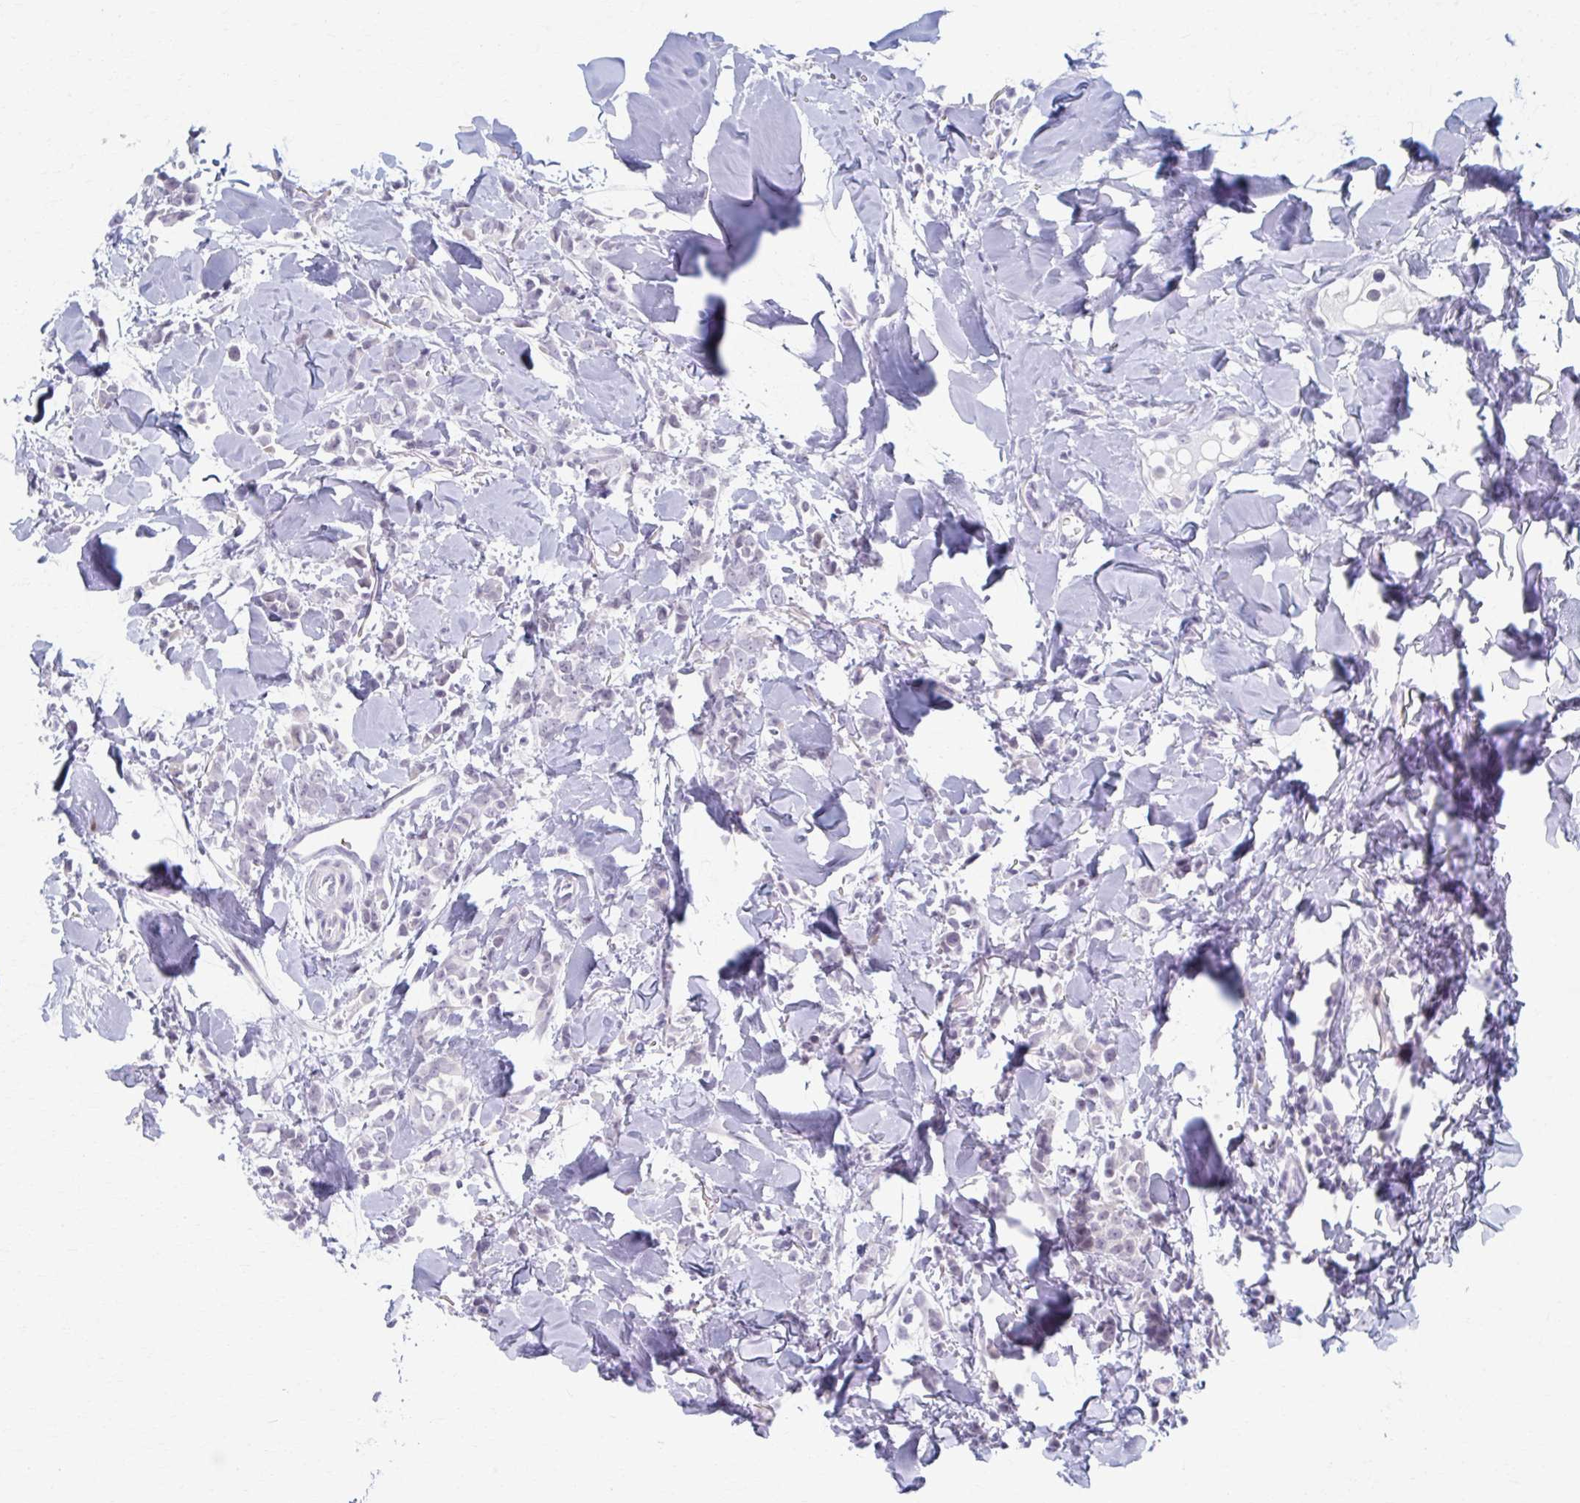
{"staining": {"intensity": "negative", "quantity": "none", "location": "none"}, "tissue": "breast cancer", "cell_type": "Tumor cells", "image_type": "cancer", "snomed": [{"axis": "morphology", "description": "Lobular carcinoma"}, {"axis": "topography", "description": "Breast"}], "caption": "Breast cancer (lobular carcinoma) was stained to show a protein in brown. There is no significant staining in tumor cells.", "gene": "ABHD16B", "patient": {"sex": "female", "age": 91}}